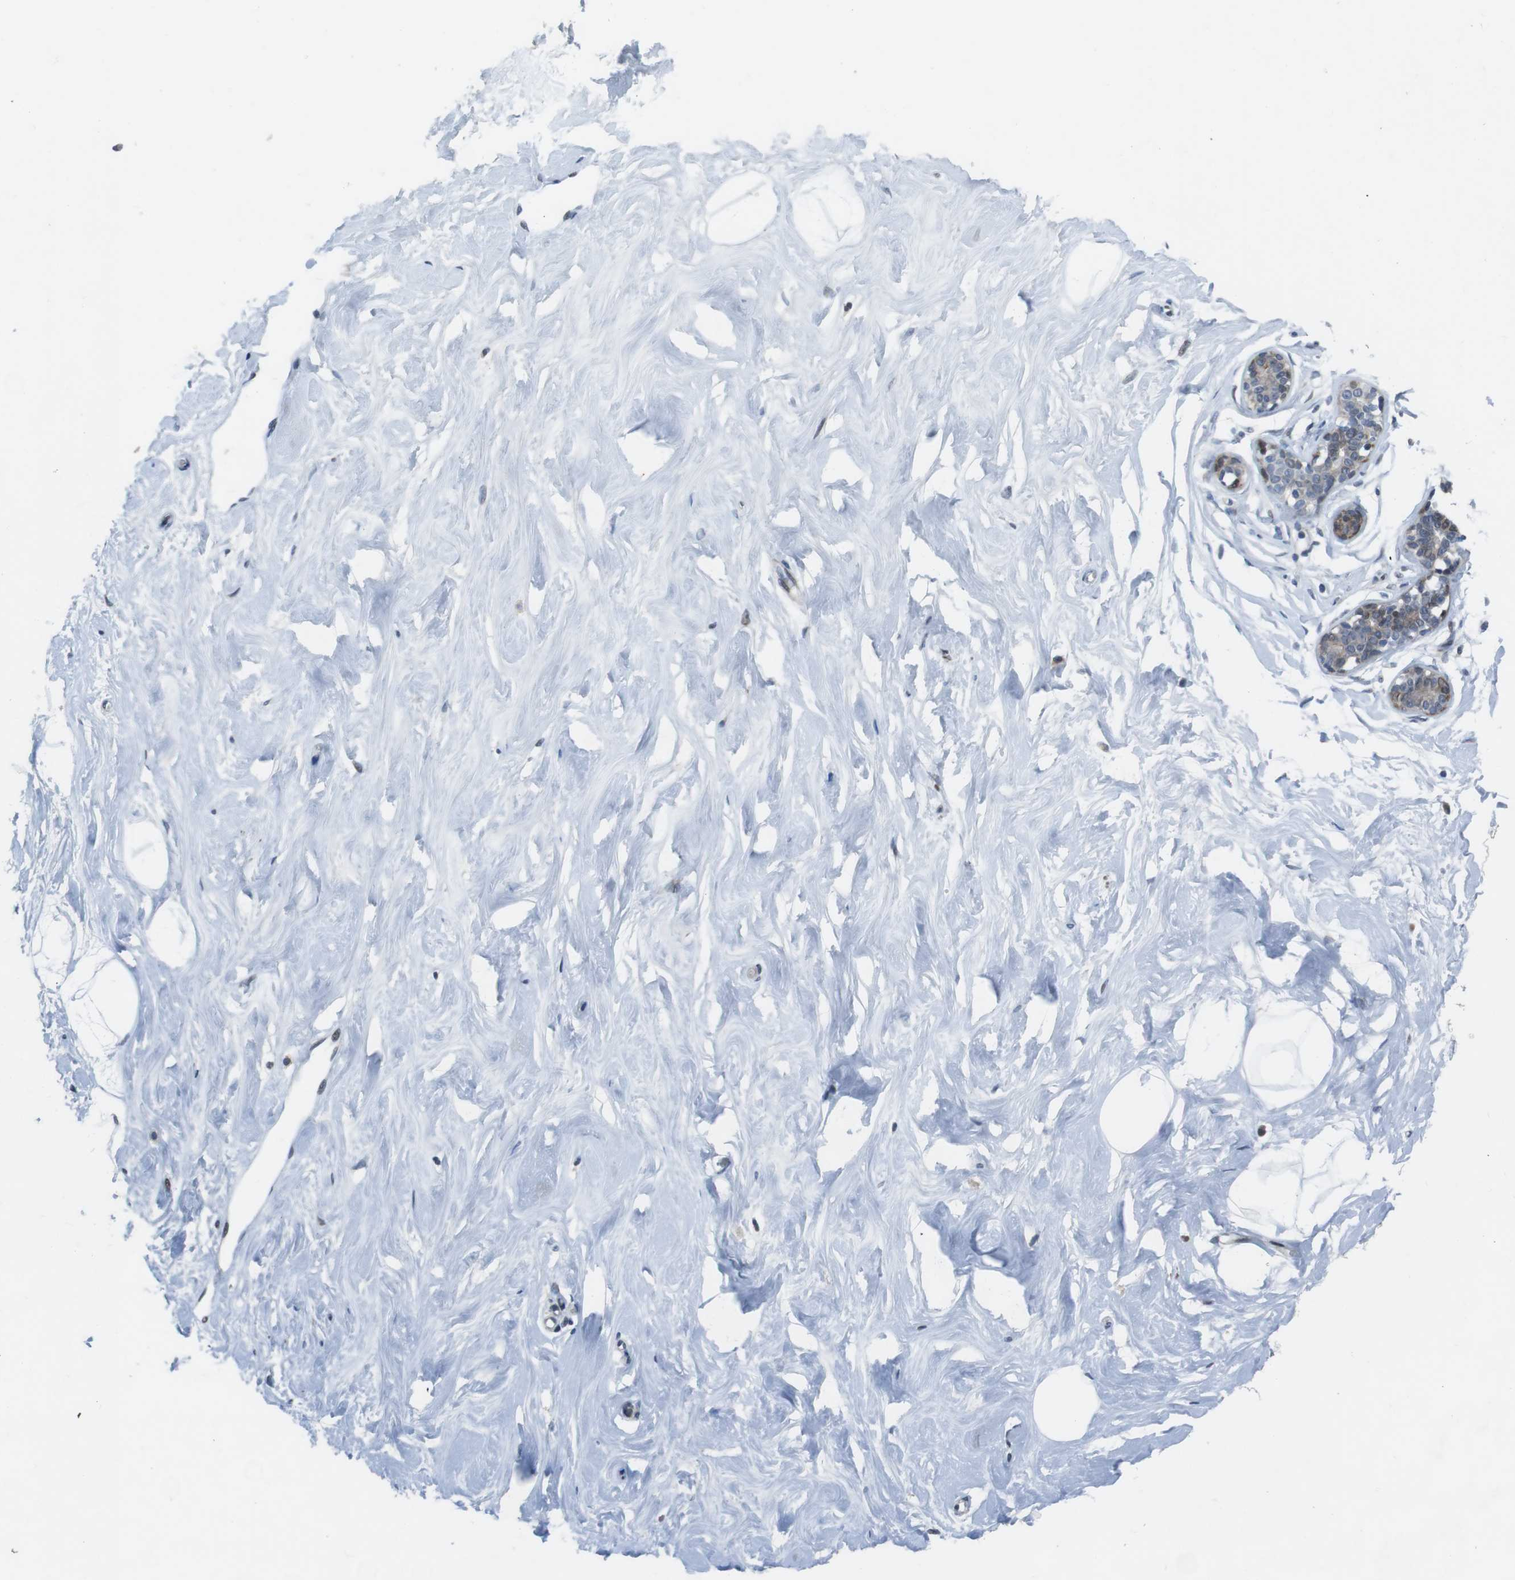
{"staining": {"intensity": "negative", "quantity": "none", "location": "none"}, "tissue": "breast", "cell_type": "Adipocytes", "image_type": "normal", "snomed": [{"axis": "morphology", "description": "Normal tissue, NOS"}, {"axis": "topography", "description": "Breast"}], "caption": "The photomicrograph reveals no significant staining in adipocytes of breast.", "gene": "PBRM1", "patient": {"sex": "female", "age": 23}}